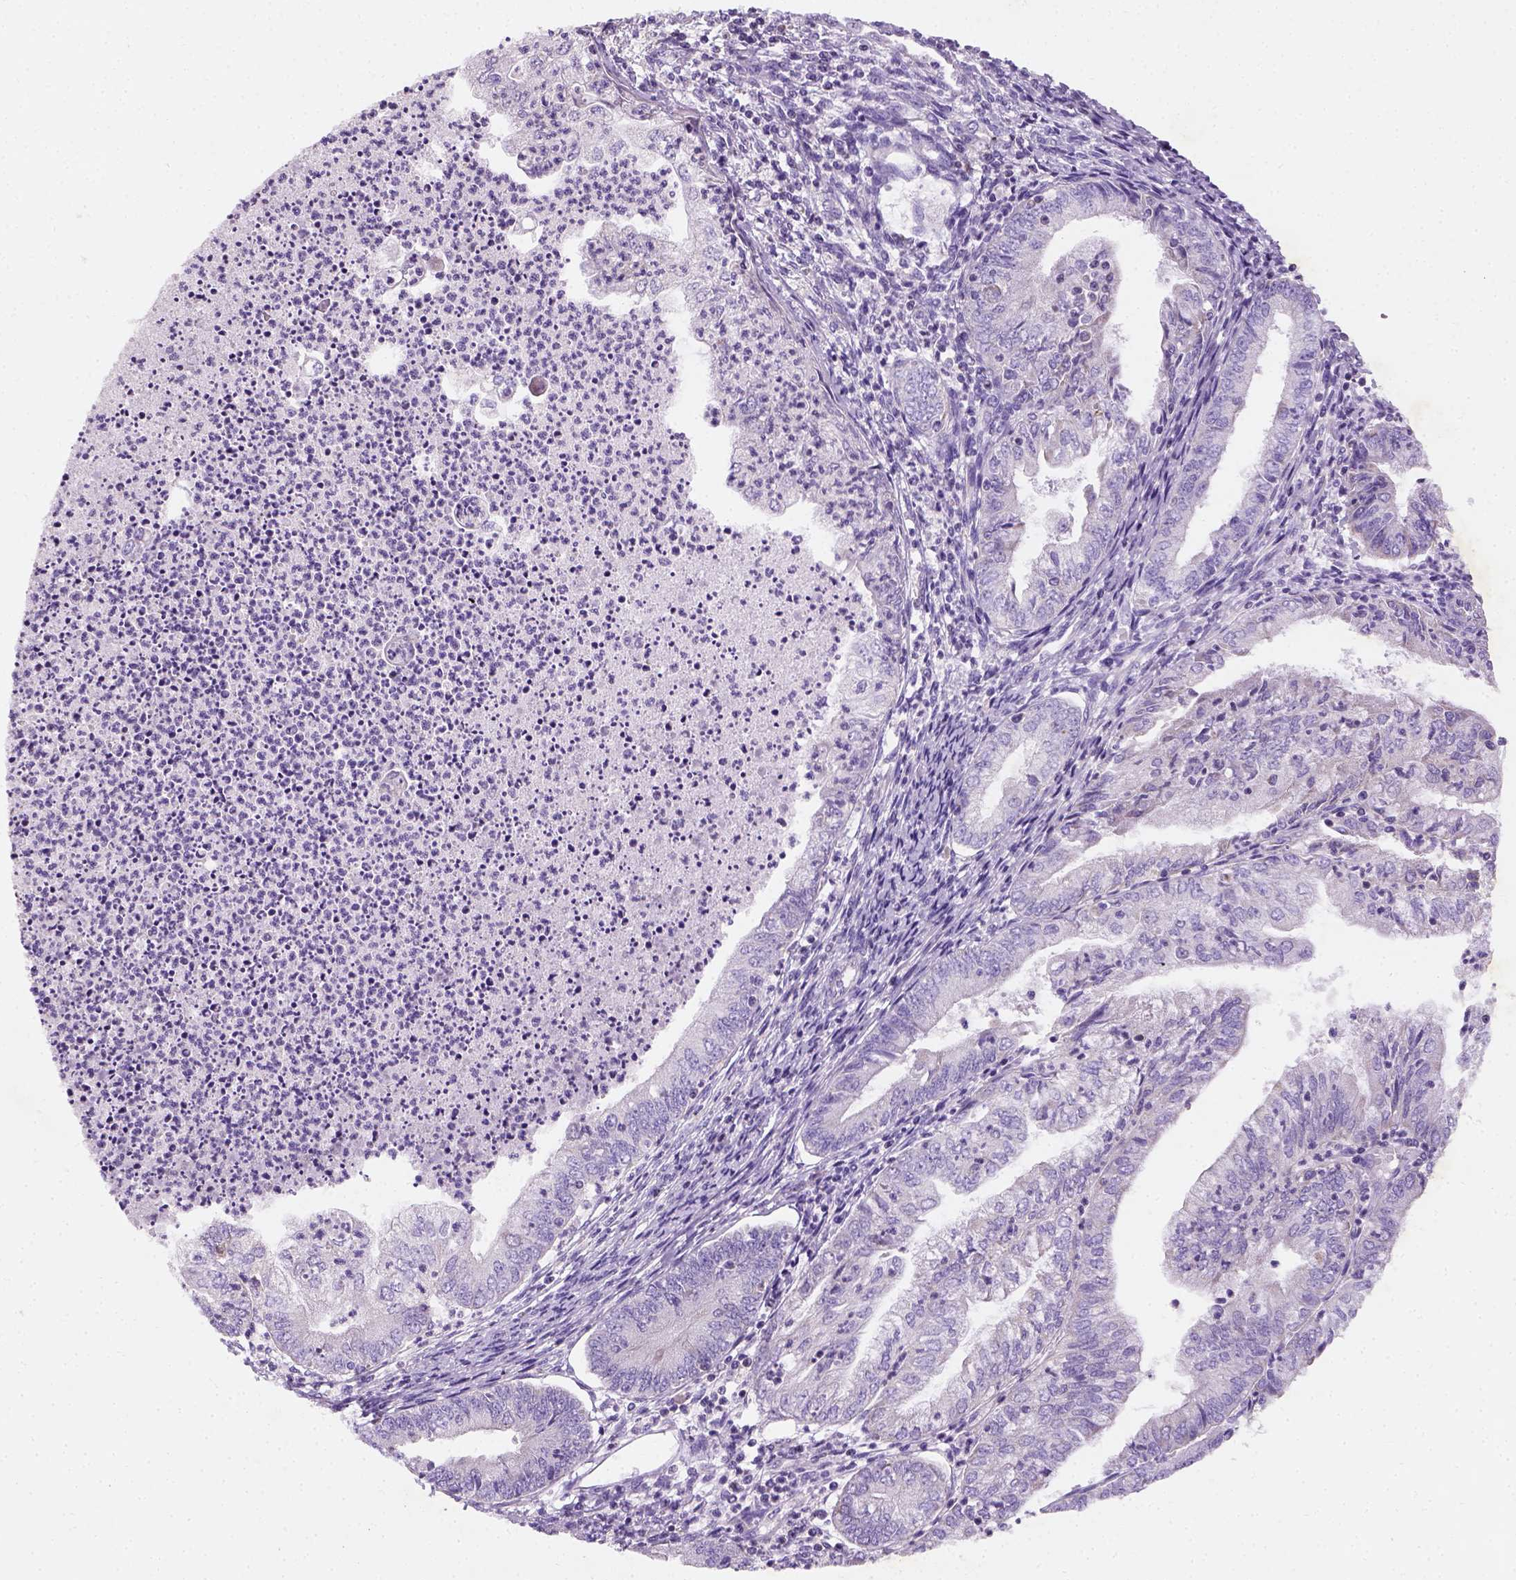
{"staining": {"intensity": "negative", "quantity": "none", "location": "none"}, "tissue": "endometrial cancer", "cell_type": "Tumor cells", "image_type": "cancer", "snomed": [{"axis": "morphology", "description": "Adenocarcinoma, NOS"}, {"axis": "topography", "description": "Endometrium"}], "caption": "Immunohistochemistry of human endometrial cancer (adenocarcinoma) reveals no staining in tumor cells. Nuclei are stained in blue.", "gene": "CHODL", "patient": {"sex": "female", "age": 55}}